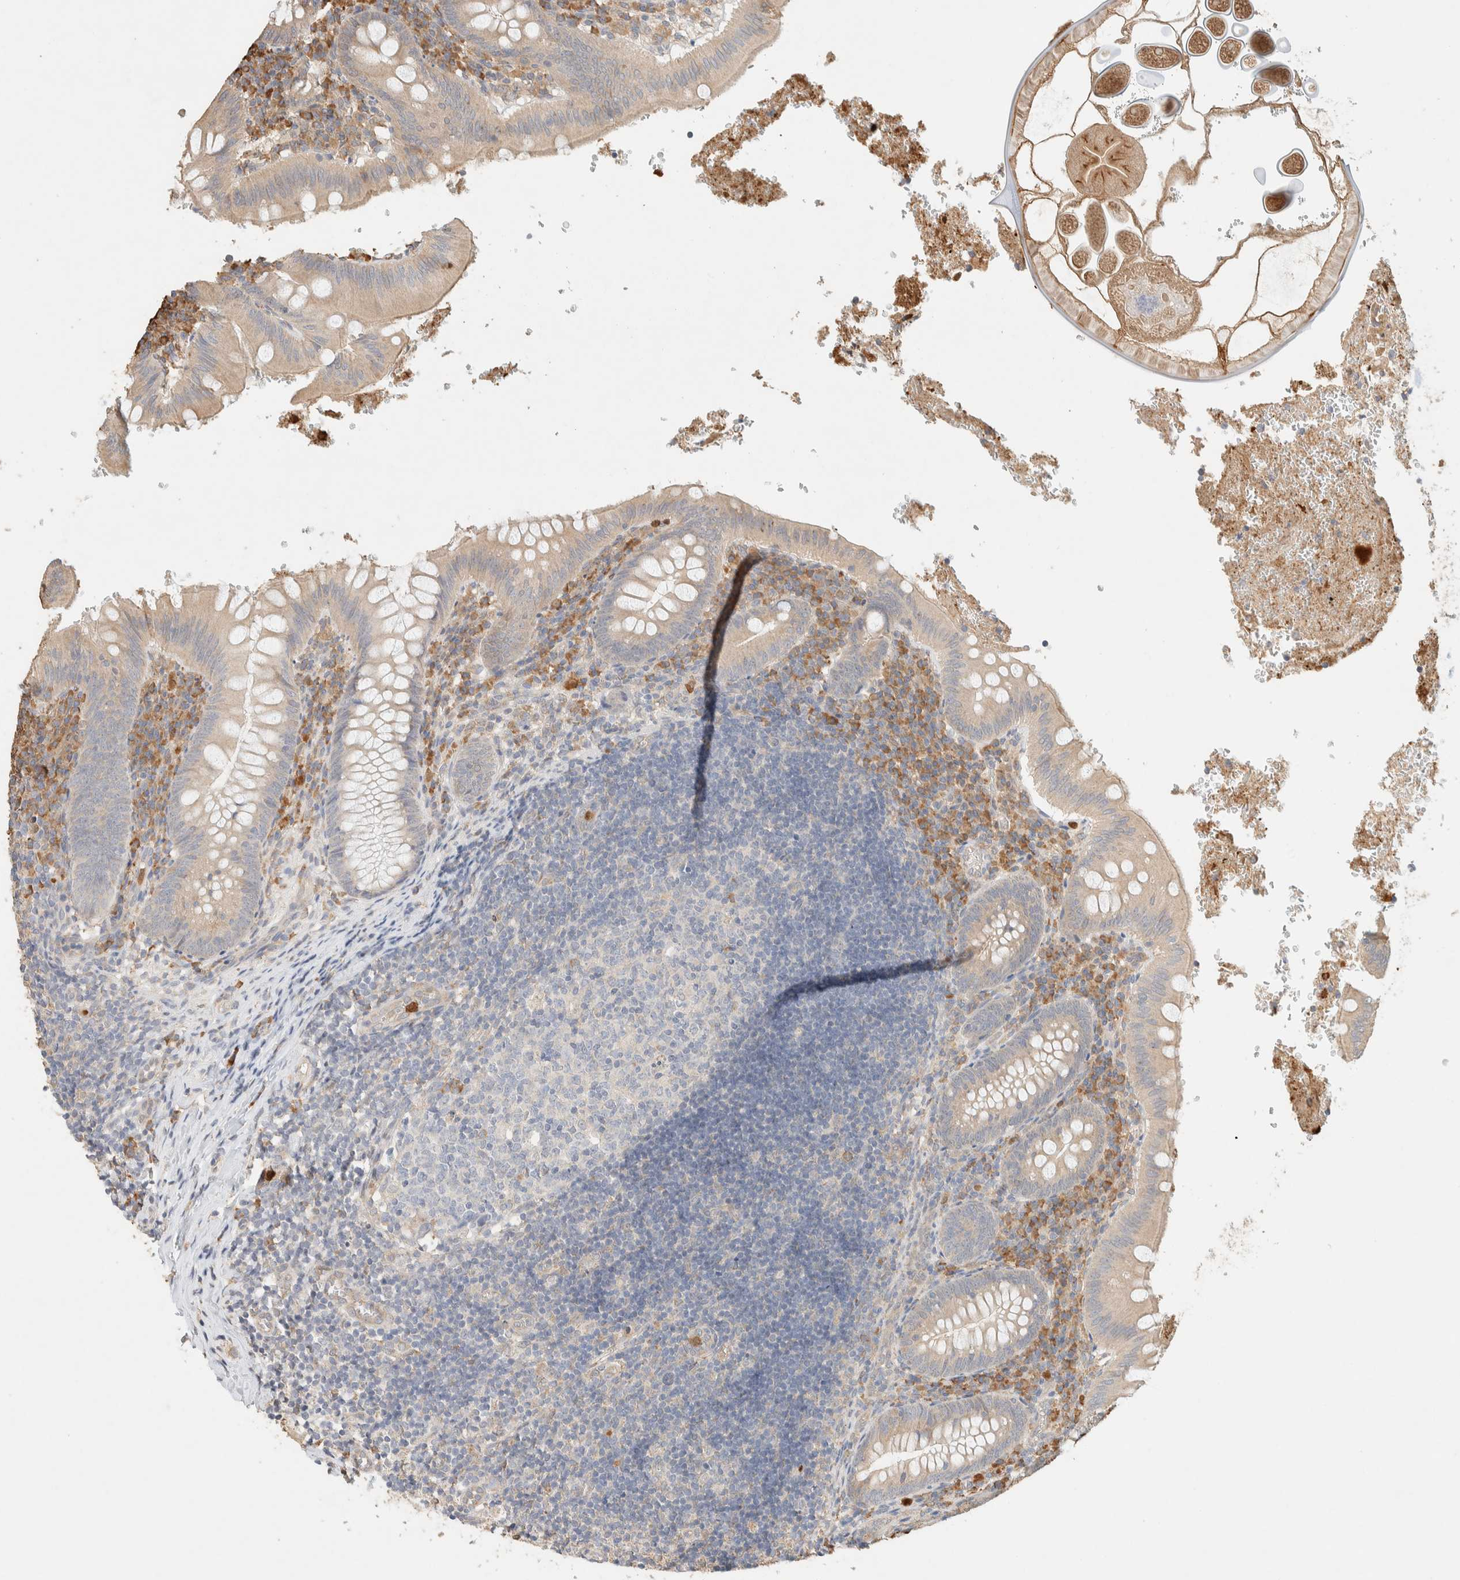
{"staining": {"intensity": "weak", "quantity": ">75%", "location": "cytoplasmic/membranous"}, "tissue": "appendix", "cell_type": "Glandular cells", "image_type": "normal", "snomed": [{"axis": "morphology", "description": "Normal tissue, NOS"}, {"axis": "topography", "description": "Appendix"}], "caption": "This is an image of immunohistochemistry staining of unremarkable appendix, which shows weak expression in the cytoplasmic/membranous of glandular cells.", "gene": "TTC3", "patient": {"sex": "male", "age": 8}}